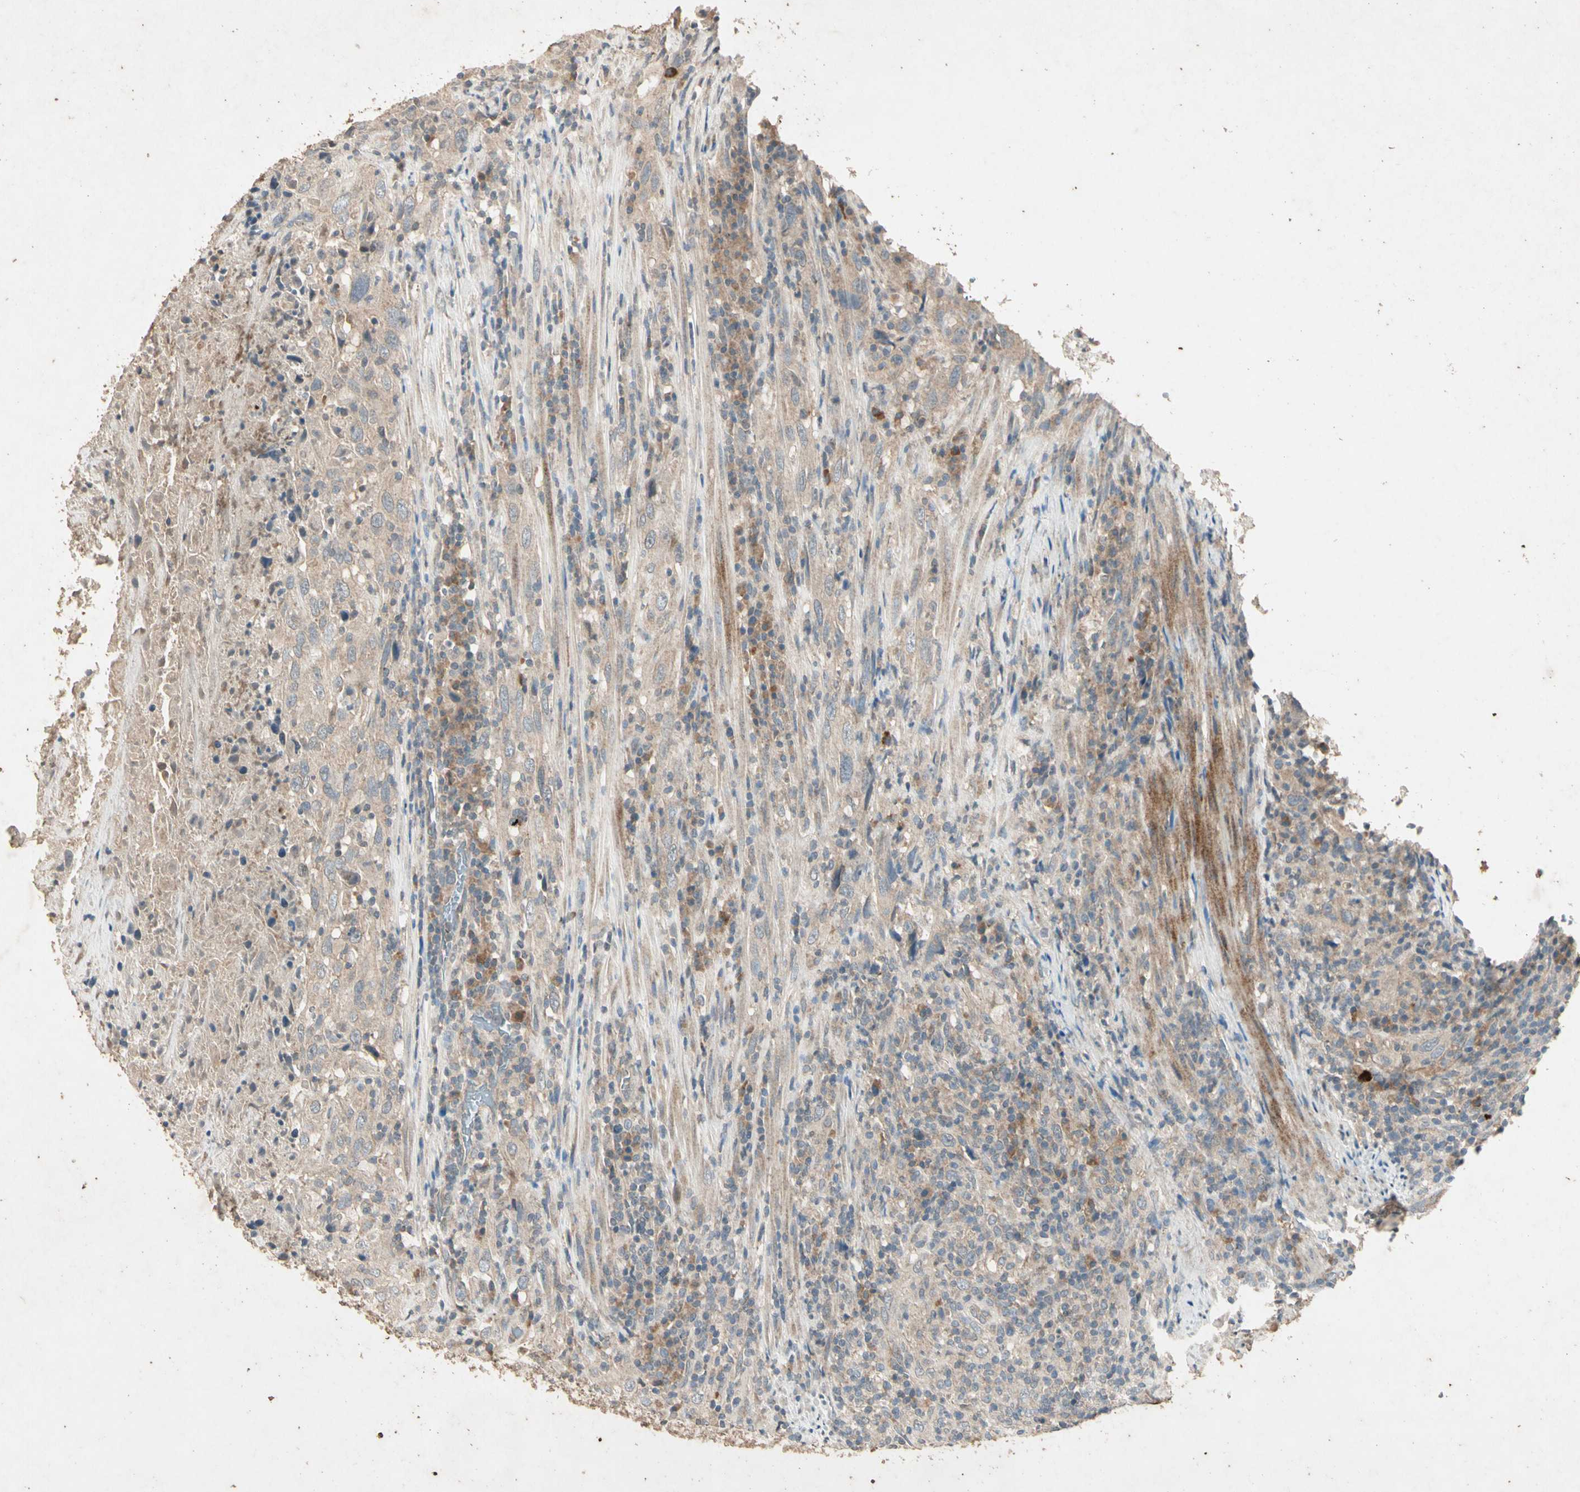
{"staining": {"intensity": "weak", "quantity": "25%-75%", "location": "cytoplasmic/membranous"}, "tissue": "urothelial cancer", "cell_type": "Tumor cells", "image_type": "cancer", "snomed": [{"axis": "morphology", "description": "Urothelial carcinoma, High grade"}, {"axis": "topography", "description": "Urinary bladder"}], "caption": "A micrograph of human high-grade urothelial carcinoma stained for a protein demonstrates weak cytoplasmic/membranous brown staining in tumor cells.", "gene": "GPLD1", "patient": {"sex": "male", "age": 61}}